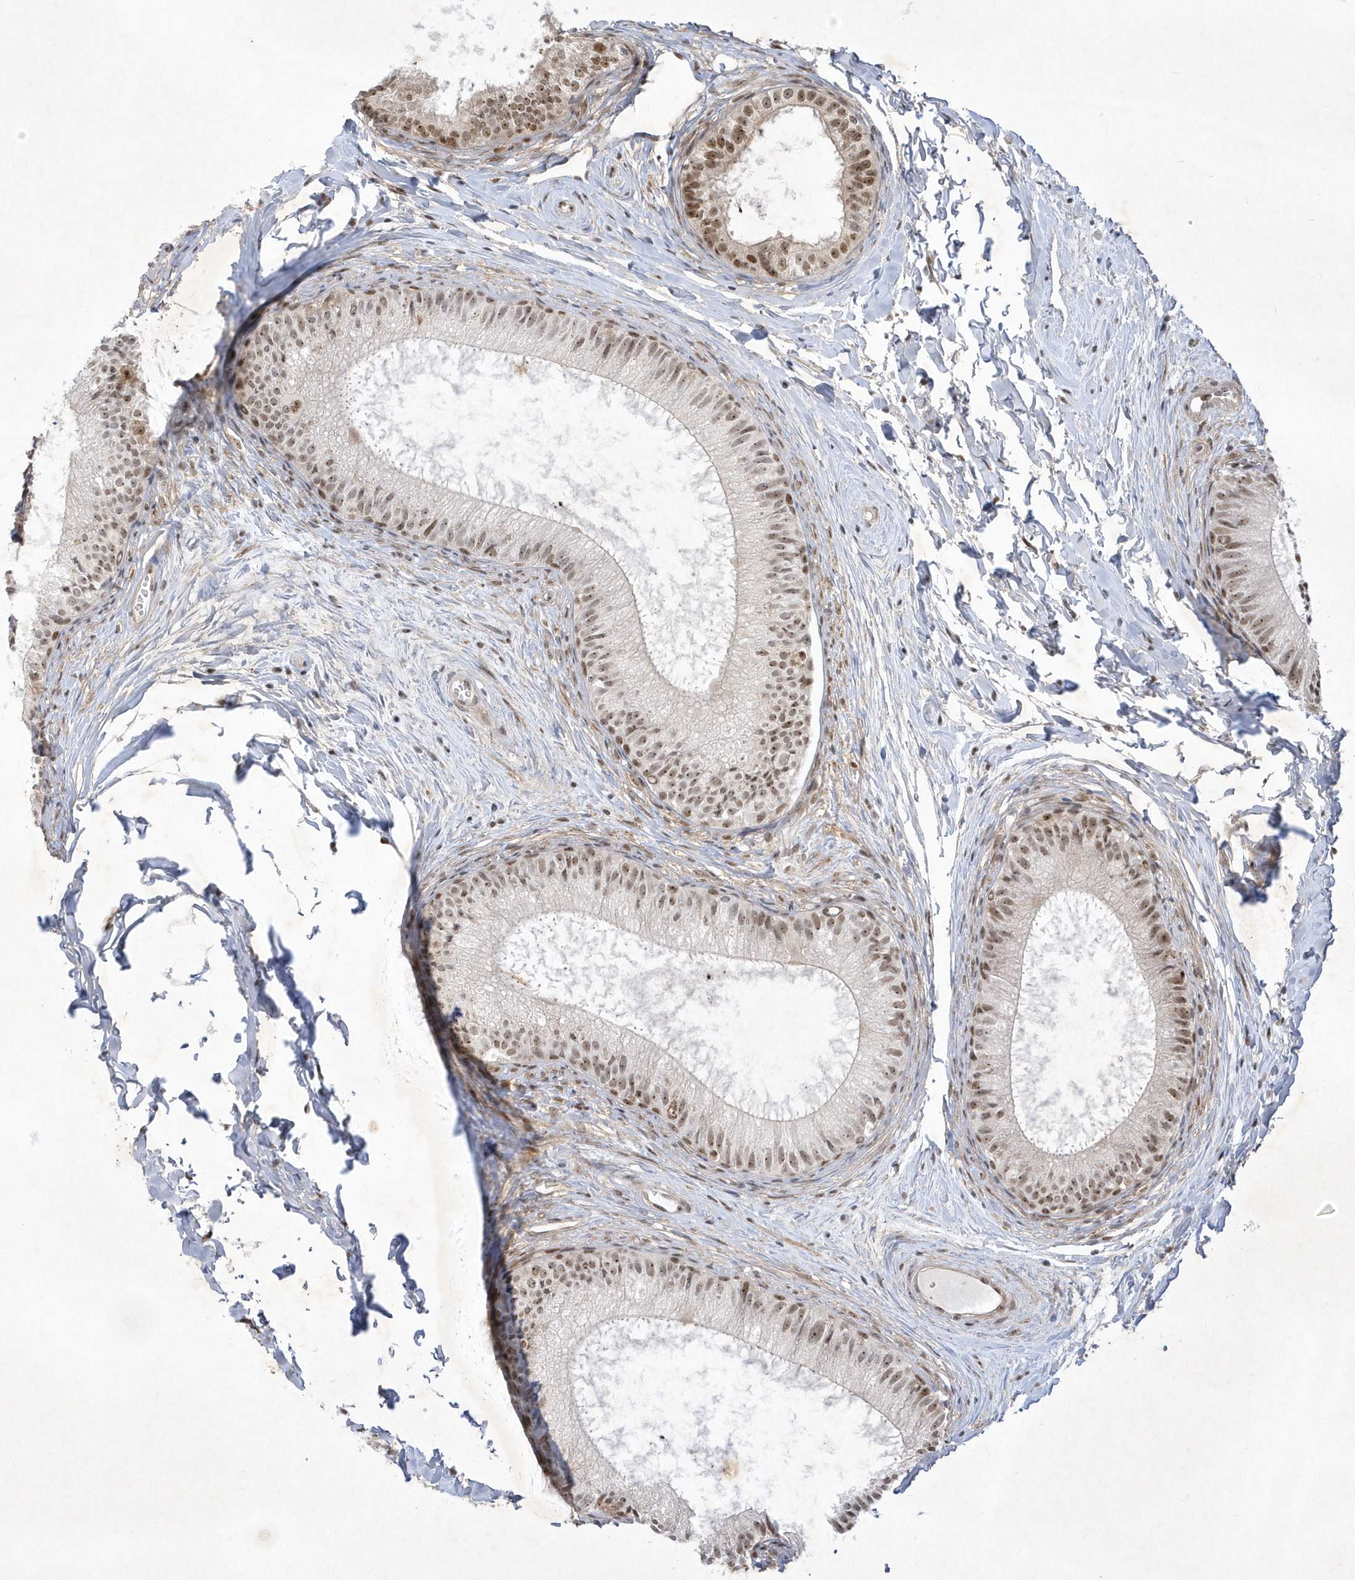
{"staining": {"intensity": "moderate", "quantity": ">75%", "location": "nuclear"}, "tissue": "epididymis", "cell_type": "Glandular cells", "image_type": "normal", "snomed": [{"axis": "morphology", "description": "Normal tissue, NOS"}, {"axis": "topography", "description": "Epididymis"}], "caption": "This image displays immunohistochemistry staining of normal human epididymis, with medium moderate nuclear positivity in about >75% of glandular cells.", "gene": "NPM3", "patient": {"sex": "male", "age": 34}}